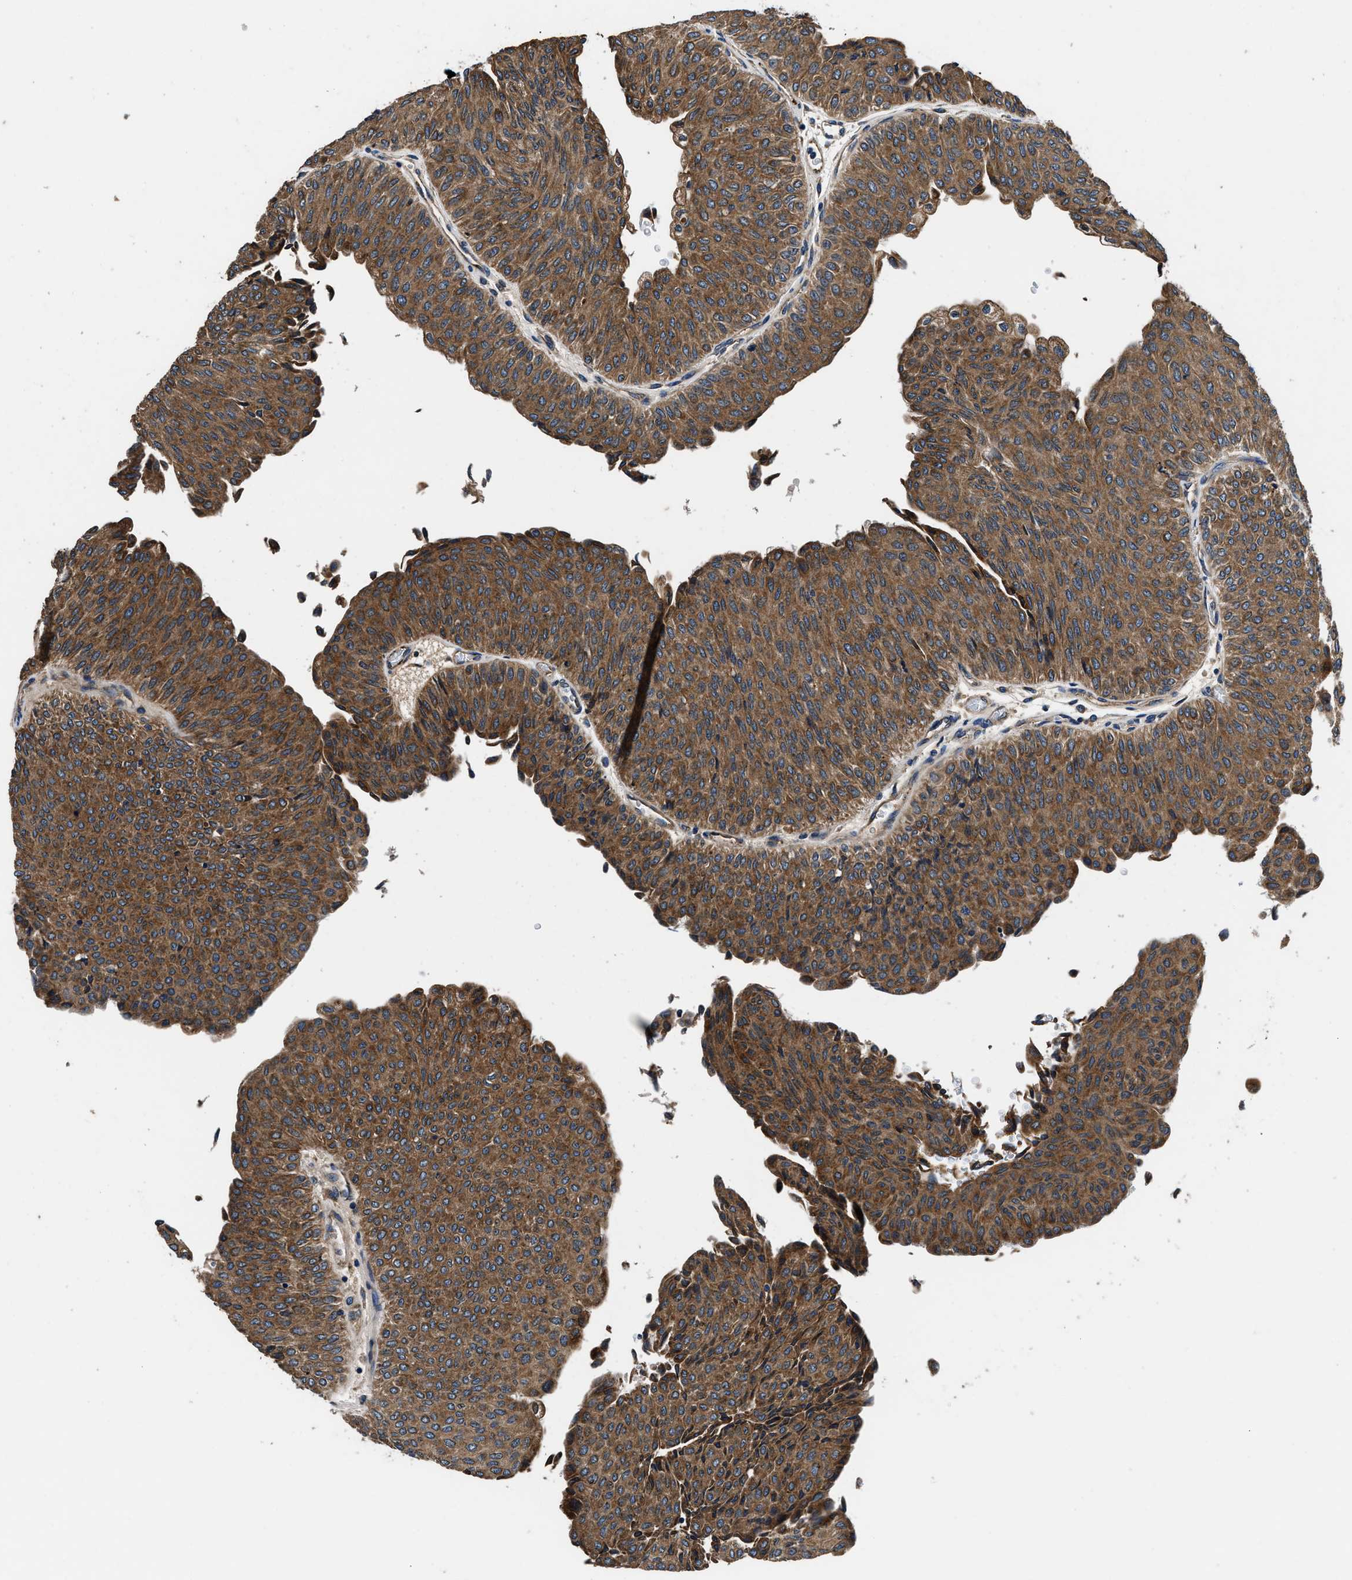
{"staining": {"intensity": "strong", "quantity": ">75%", "location": "cytoplasmic/membranous"}, "tissue": "urothelial cancer", "cell_type": "Tumor cells", "image_type": "cancer", "snomed": [{"axis": "morphology", "description": "Urothelial carcinoma, Low grade"}, {"axis": "topography", "description": "Urinary bladder"}], "caption": "Low-grade urothelial carcinoma tissue demonstrates strong cytoplasmic/membranous positivity in approximately >75% of tumor cells", "gene": "DHRS7B", "patient": {"sex": "male", "age": 78}}